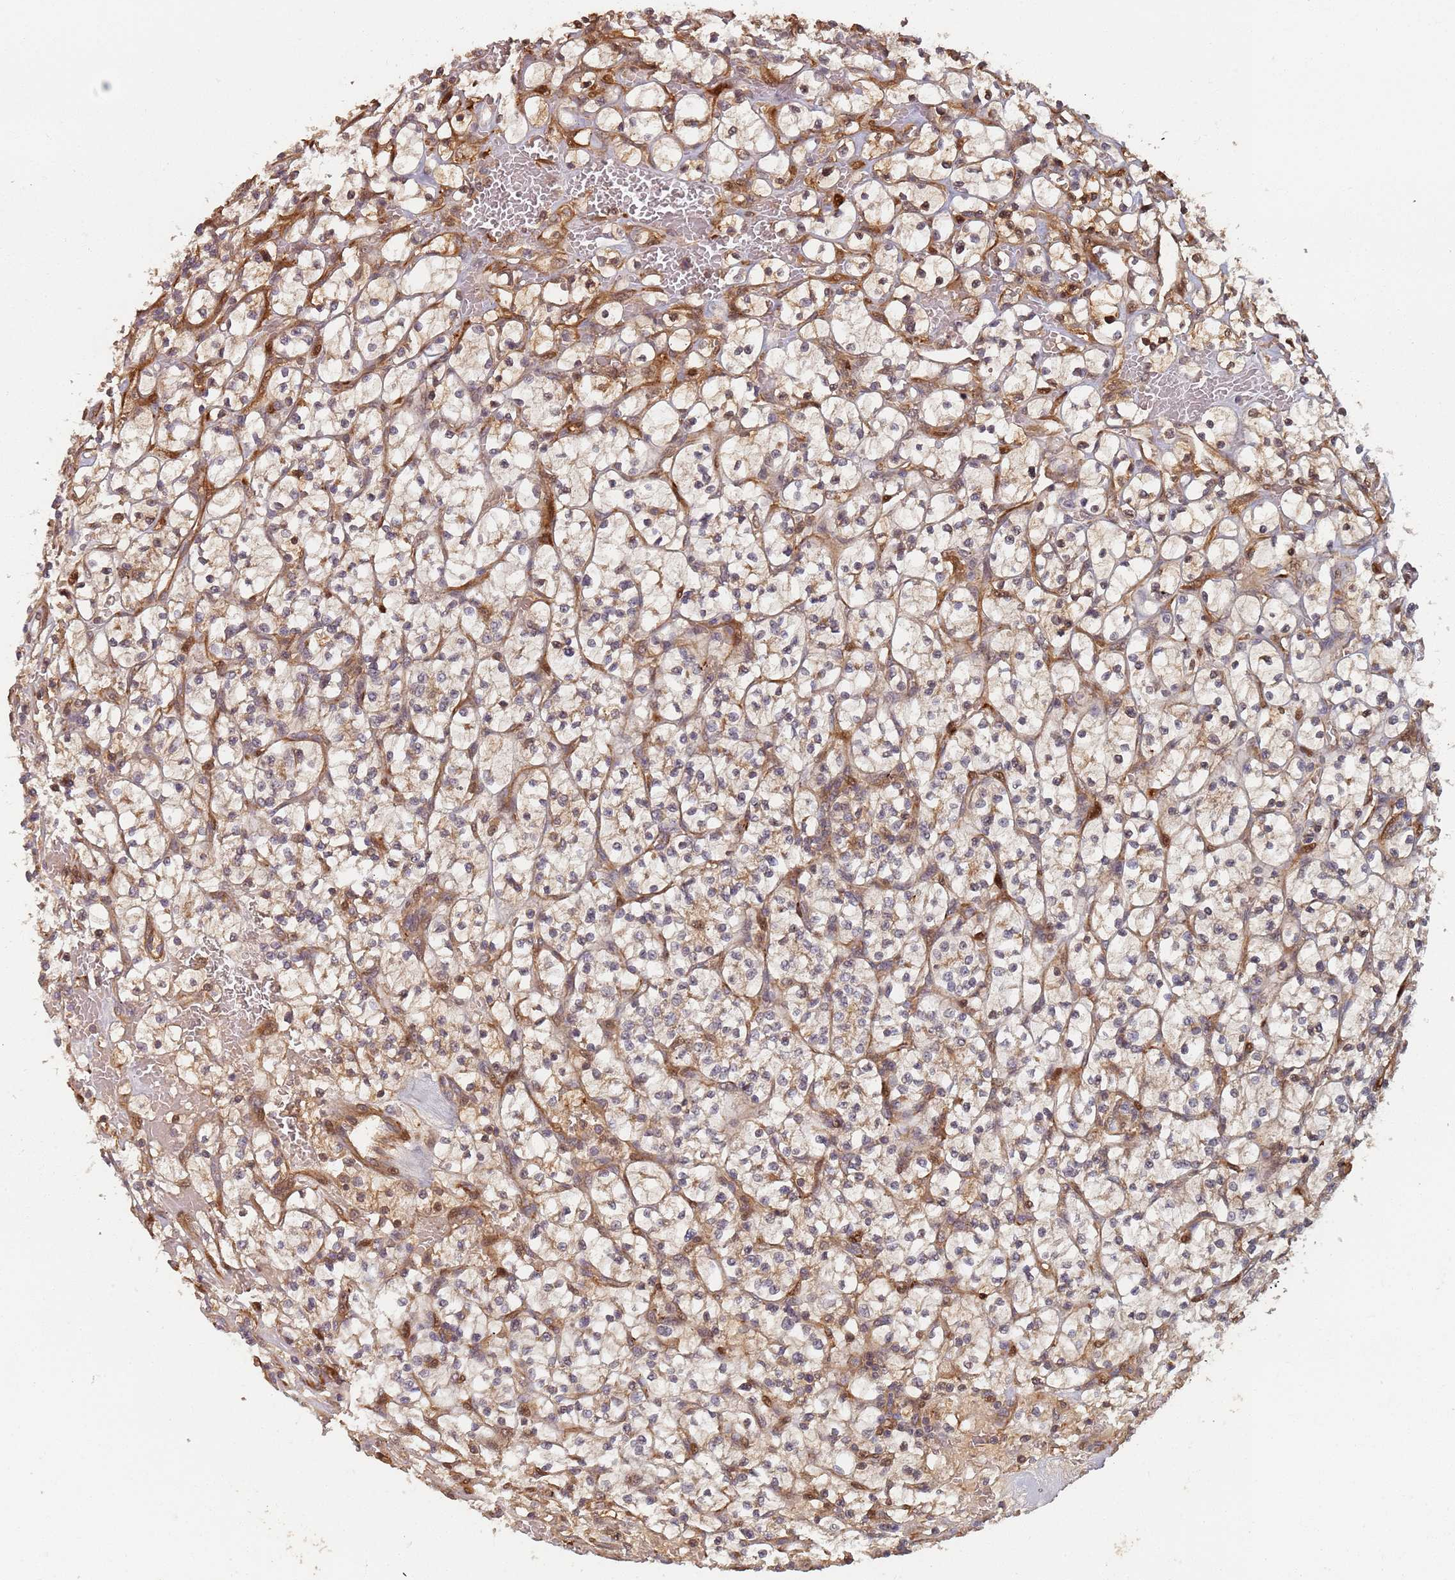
{"staining": {"intensity": "negative", "quantity": "none", "location": "none"}, "tissue": "renal cancer", "cell_type": "Tumor cells", "image_type": "cancer", "snomed": [{"axis": "morphology", "description": "Adenocarcinoma, NOS"}, {"axis": "topography", "description": "Kidney"}], "caption": "This is an immunohistochemistry histopathology image of human adenocarcinoma (renal). There is no positivity in tumor cells.", "gene": "SDCCAG8", "patient": {"sex": "female", "age": 64}}